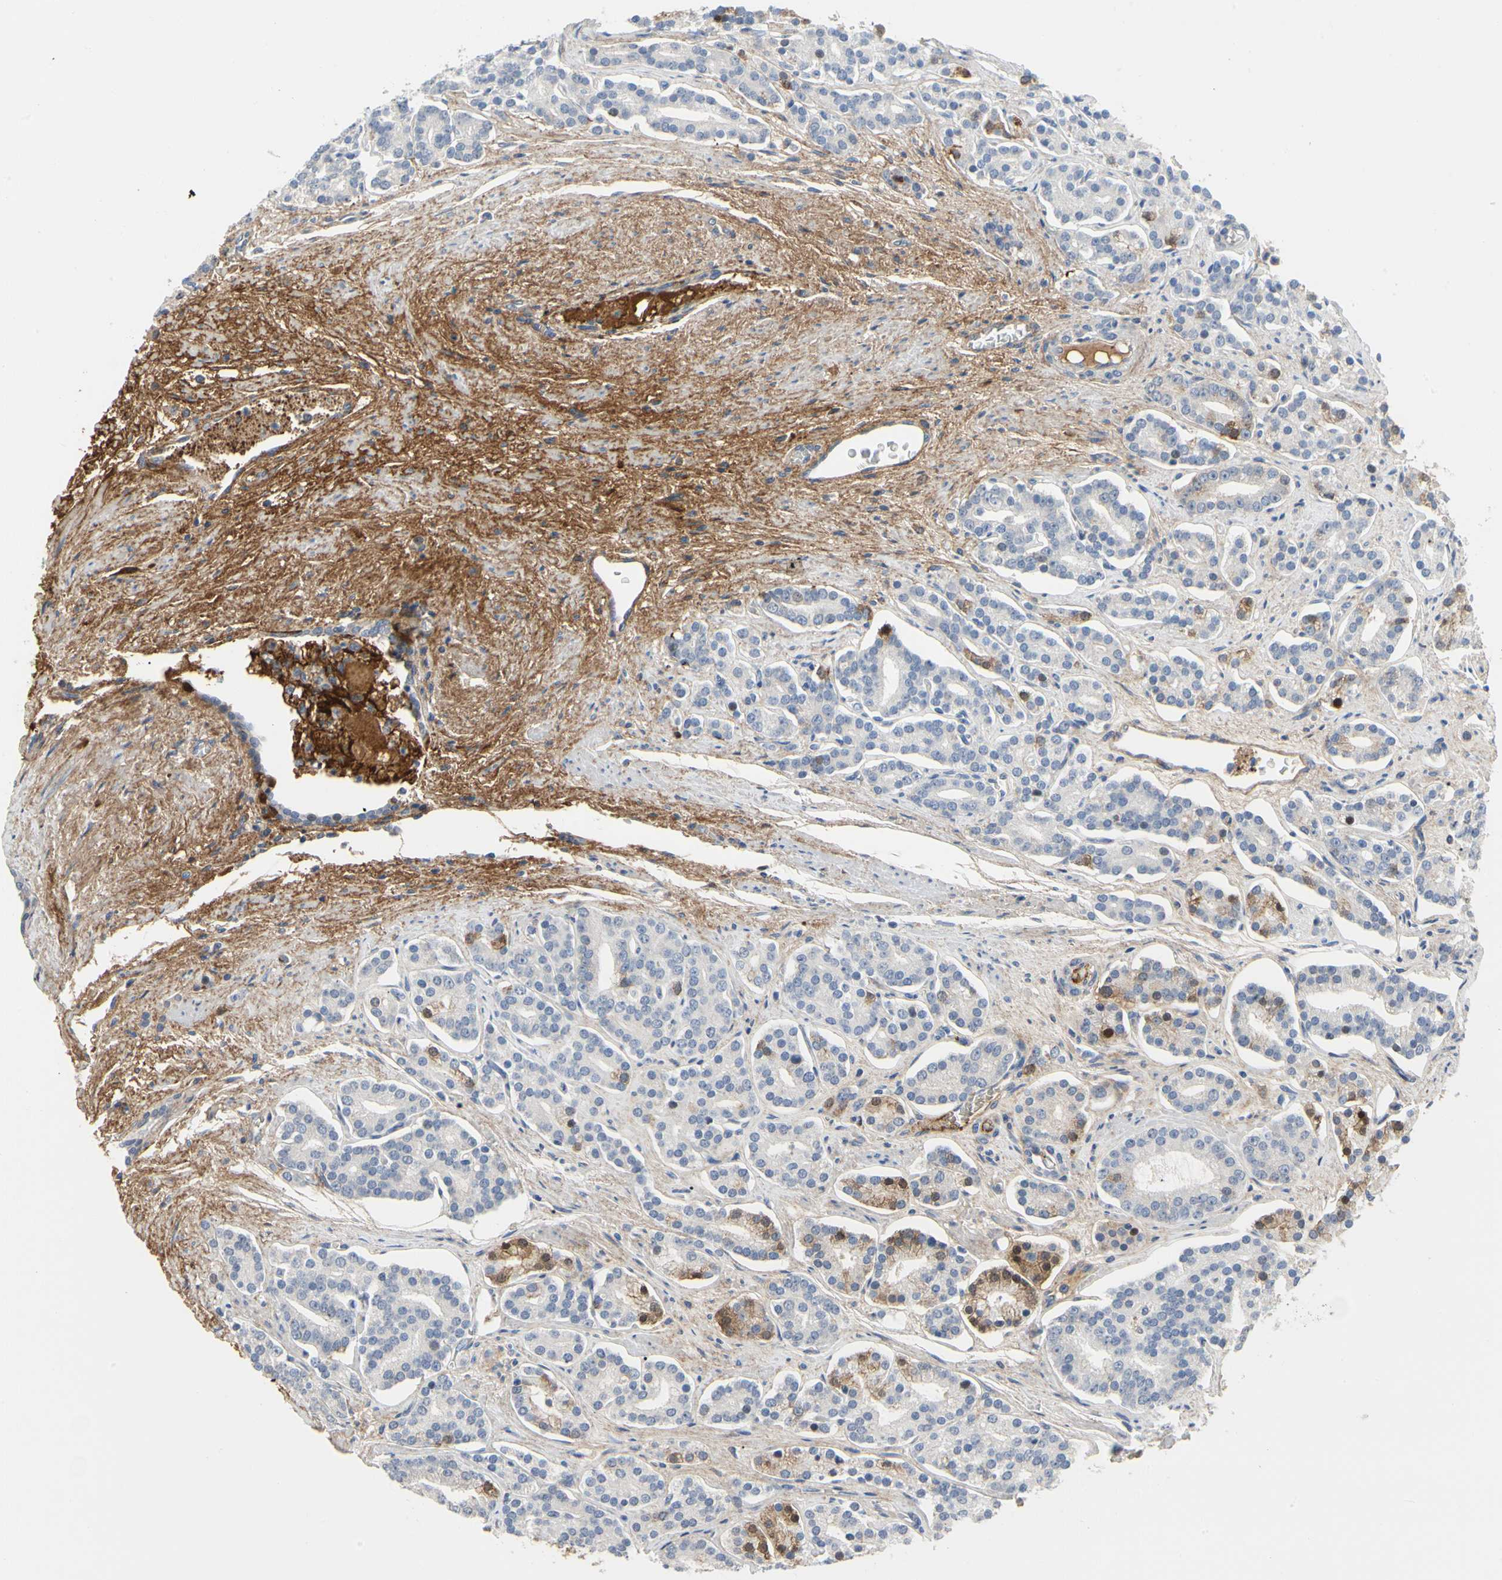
{"staining": {"intensity": "strong", "quantity": "<25%", "location": "cytoplasmic/membranous,nuclear"}, "tissue": "prostate cancer", "cell_type": "Tumor cells", "image_type": "cancer", "snomed": [{"axis": "morphology", "description": "Adenocarcinoma, Low grade"}, {"axis": "topography", "description": "Prostate"}], "caption": "This is an image of immunohistochemistry staining of prostate cancer, which shows strong positivity in the cytoplasmic/membranous and nuclear of tumor cells.", "gene": "FGB", "patient": {"sex": "male", "age": 63}}